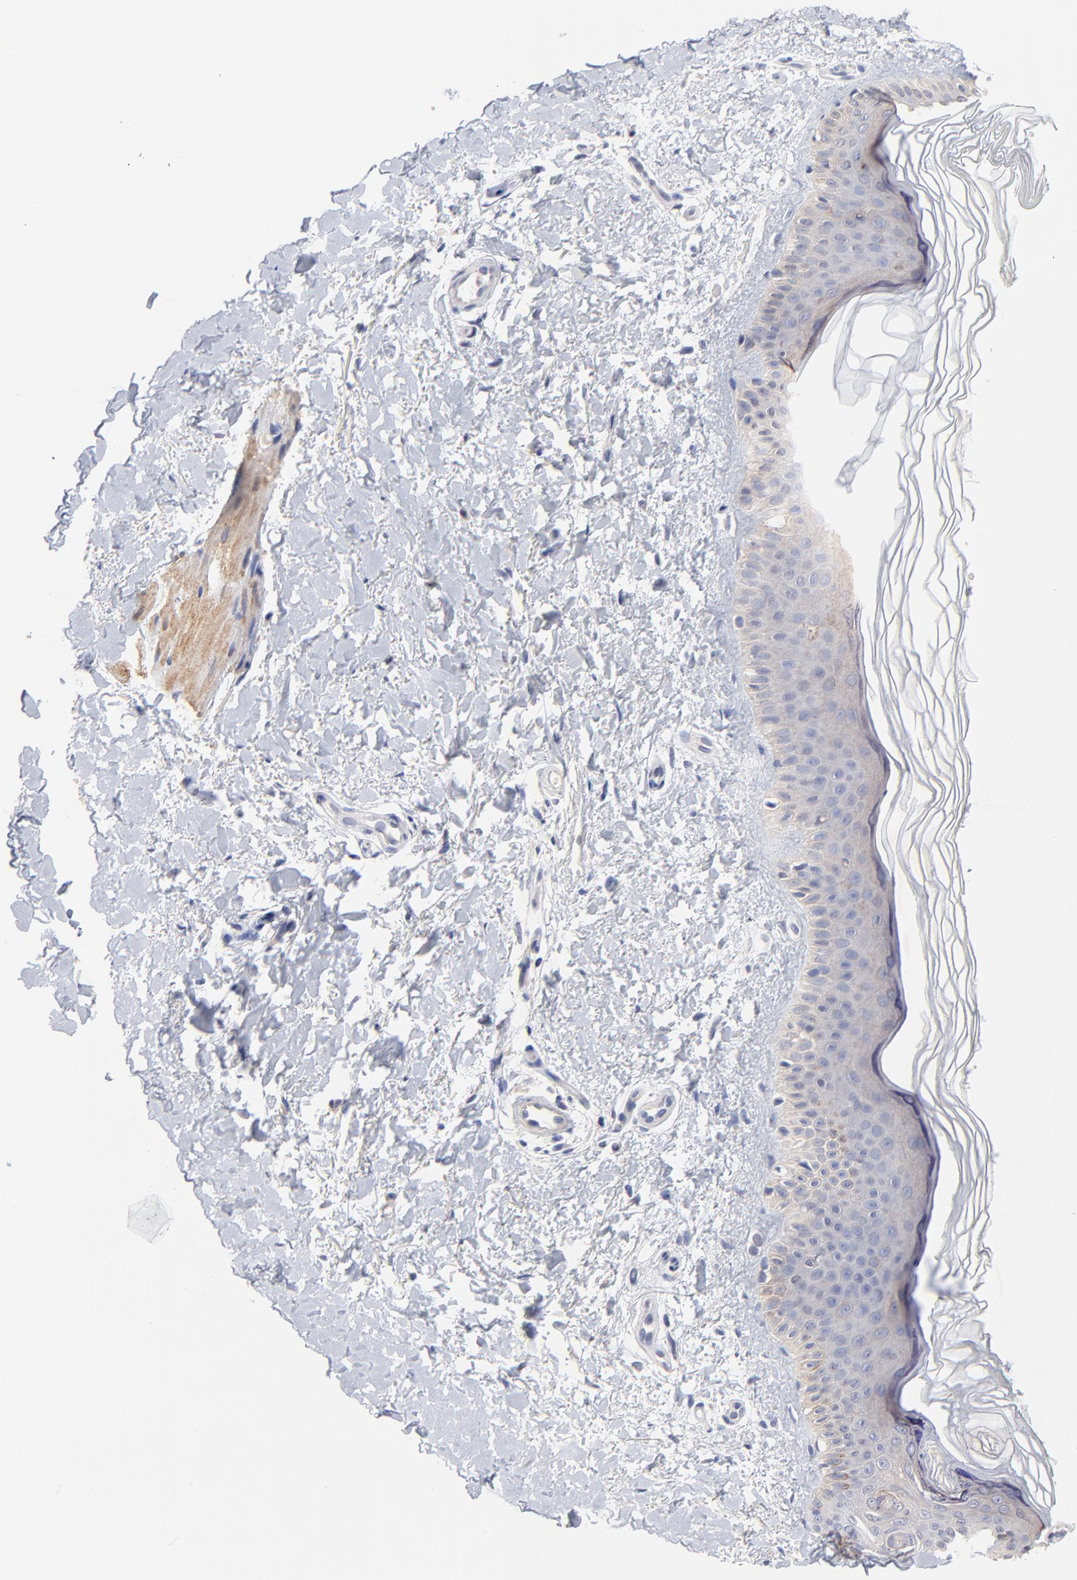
{"staining": {"intensity": "negative", "quantity": "none", "location": "none"}, "tissue": "skin", "cell_type": "Fibroblasts", "image_type": "normal", "snomed": [{"axis": "morphology", "description": "Normal tissue, NOS"}, {"axis": "topography", "description": "Skin"}], "caption": "Photomicrograph shows no protein expression in fibroblasts of unremarkable skin. (Stains: DAB (3,3'-diaminobenzidine) immunohistochemistry (IHC) with hematoxylin counter stain, Microscopy: brightfield microscopy at high magnification).", "gene": "TWNK", "patient": {"sex": "female", "age": 19}}